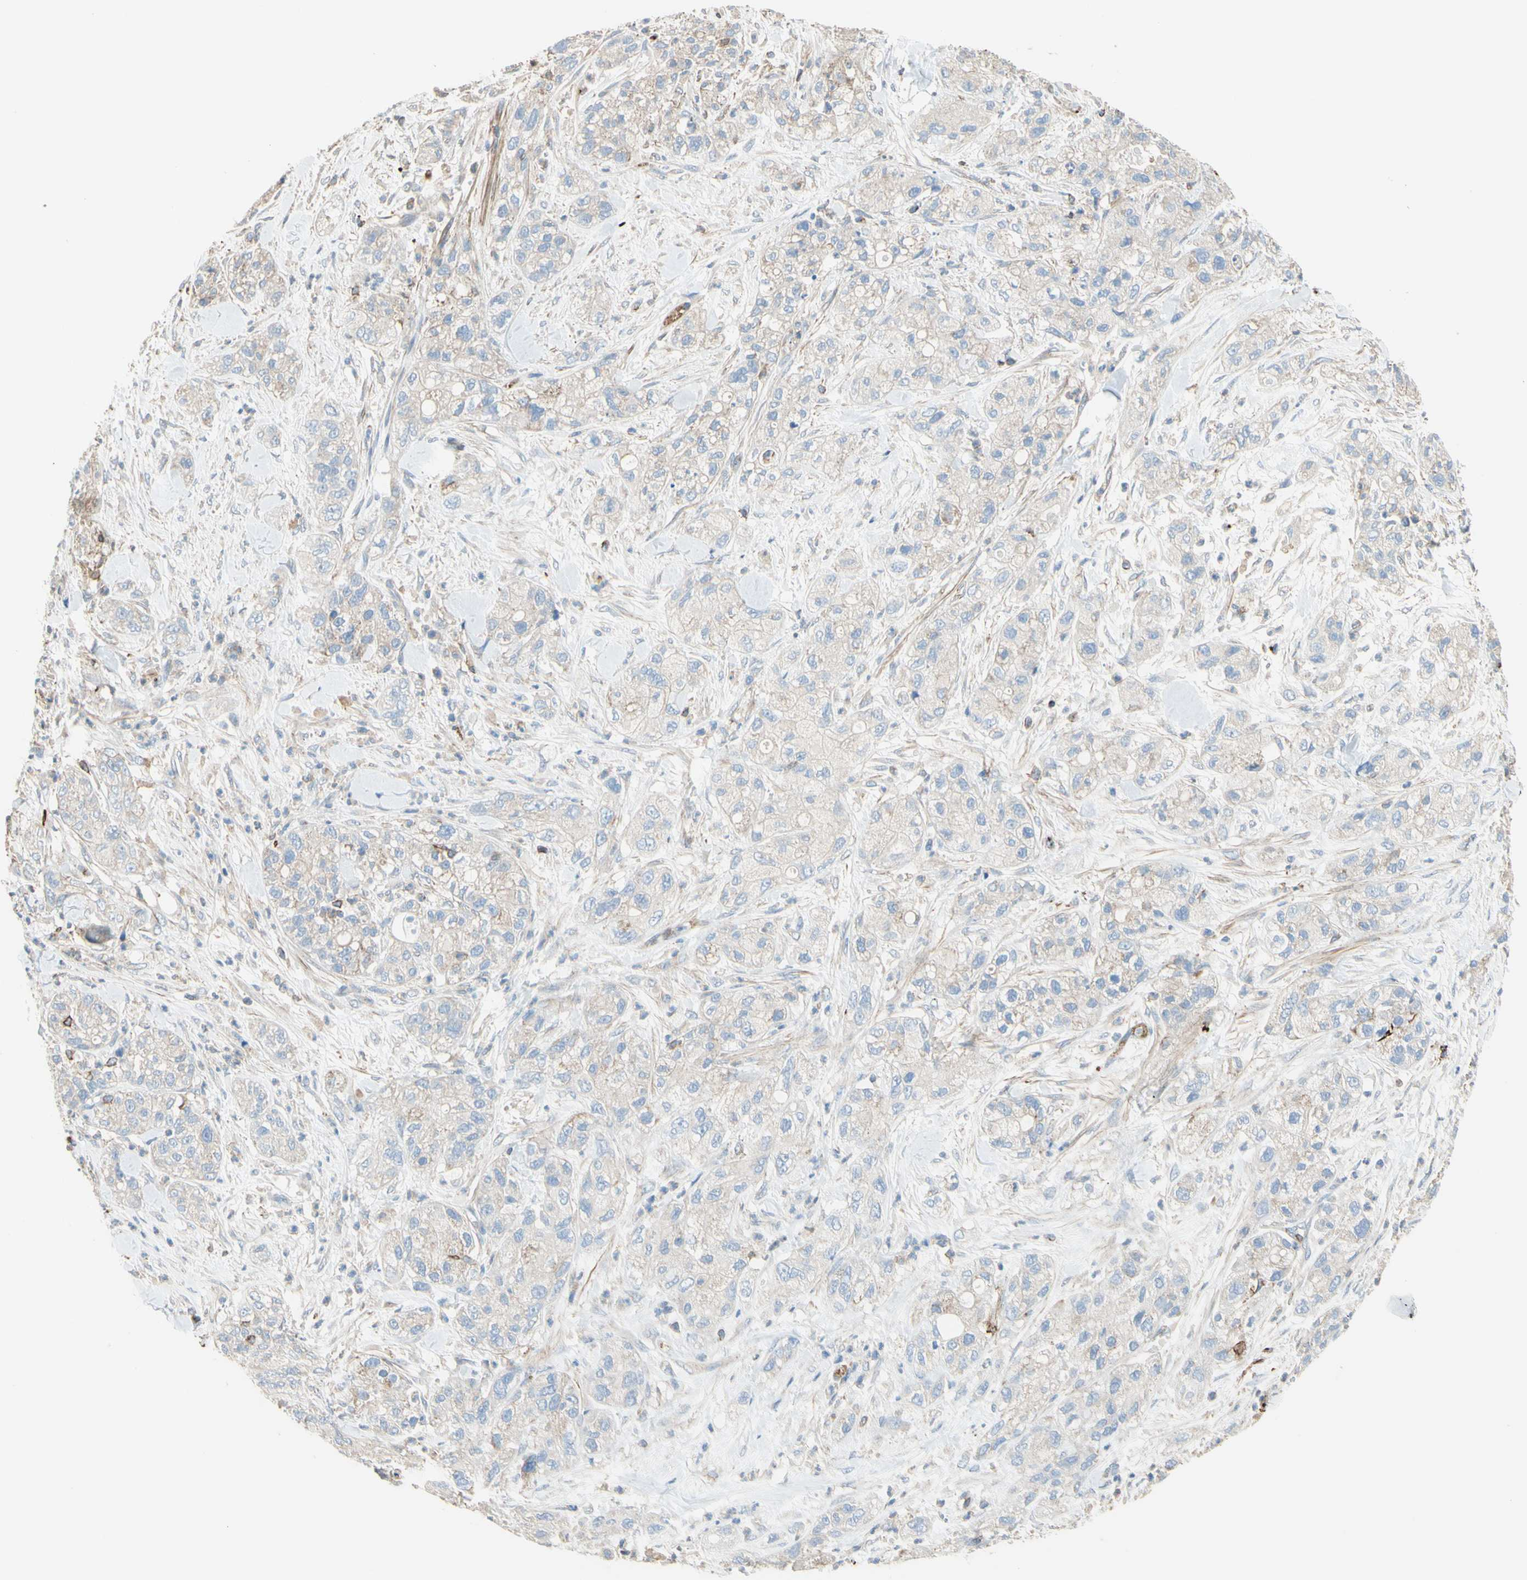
{"staining": {"intensity": "negative", "quantity": "none", "location": "none"}, "tissue": "pancreatic cancer", "cell_type": "Tumor cells", "image_type": "cancer", "snomed": [{"axis": "morphology", "description": "Adenocarcinoma, NOS"}, {"axis": "topography", "description": "Pancreas"}], "caption": "A photomicrograph of human pancreatic cancer (adenocarcinoma) is negative for staining in tumor cells.", "gene": "SEMA4C", "patient": {"sex": "female", "age": 78}}